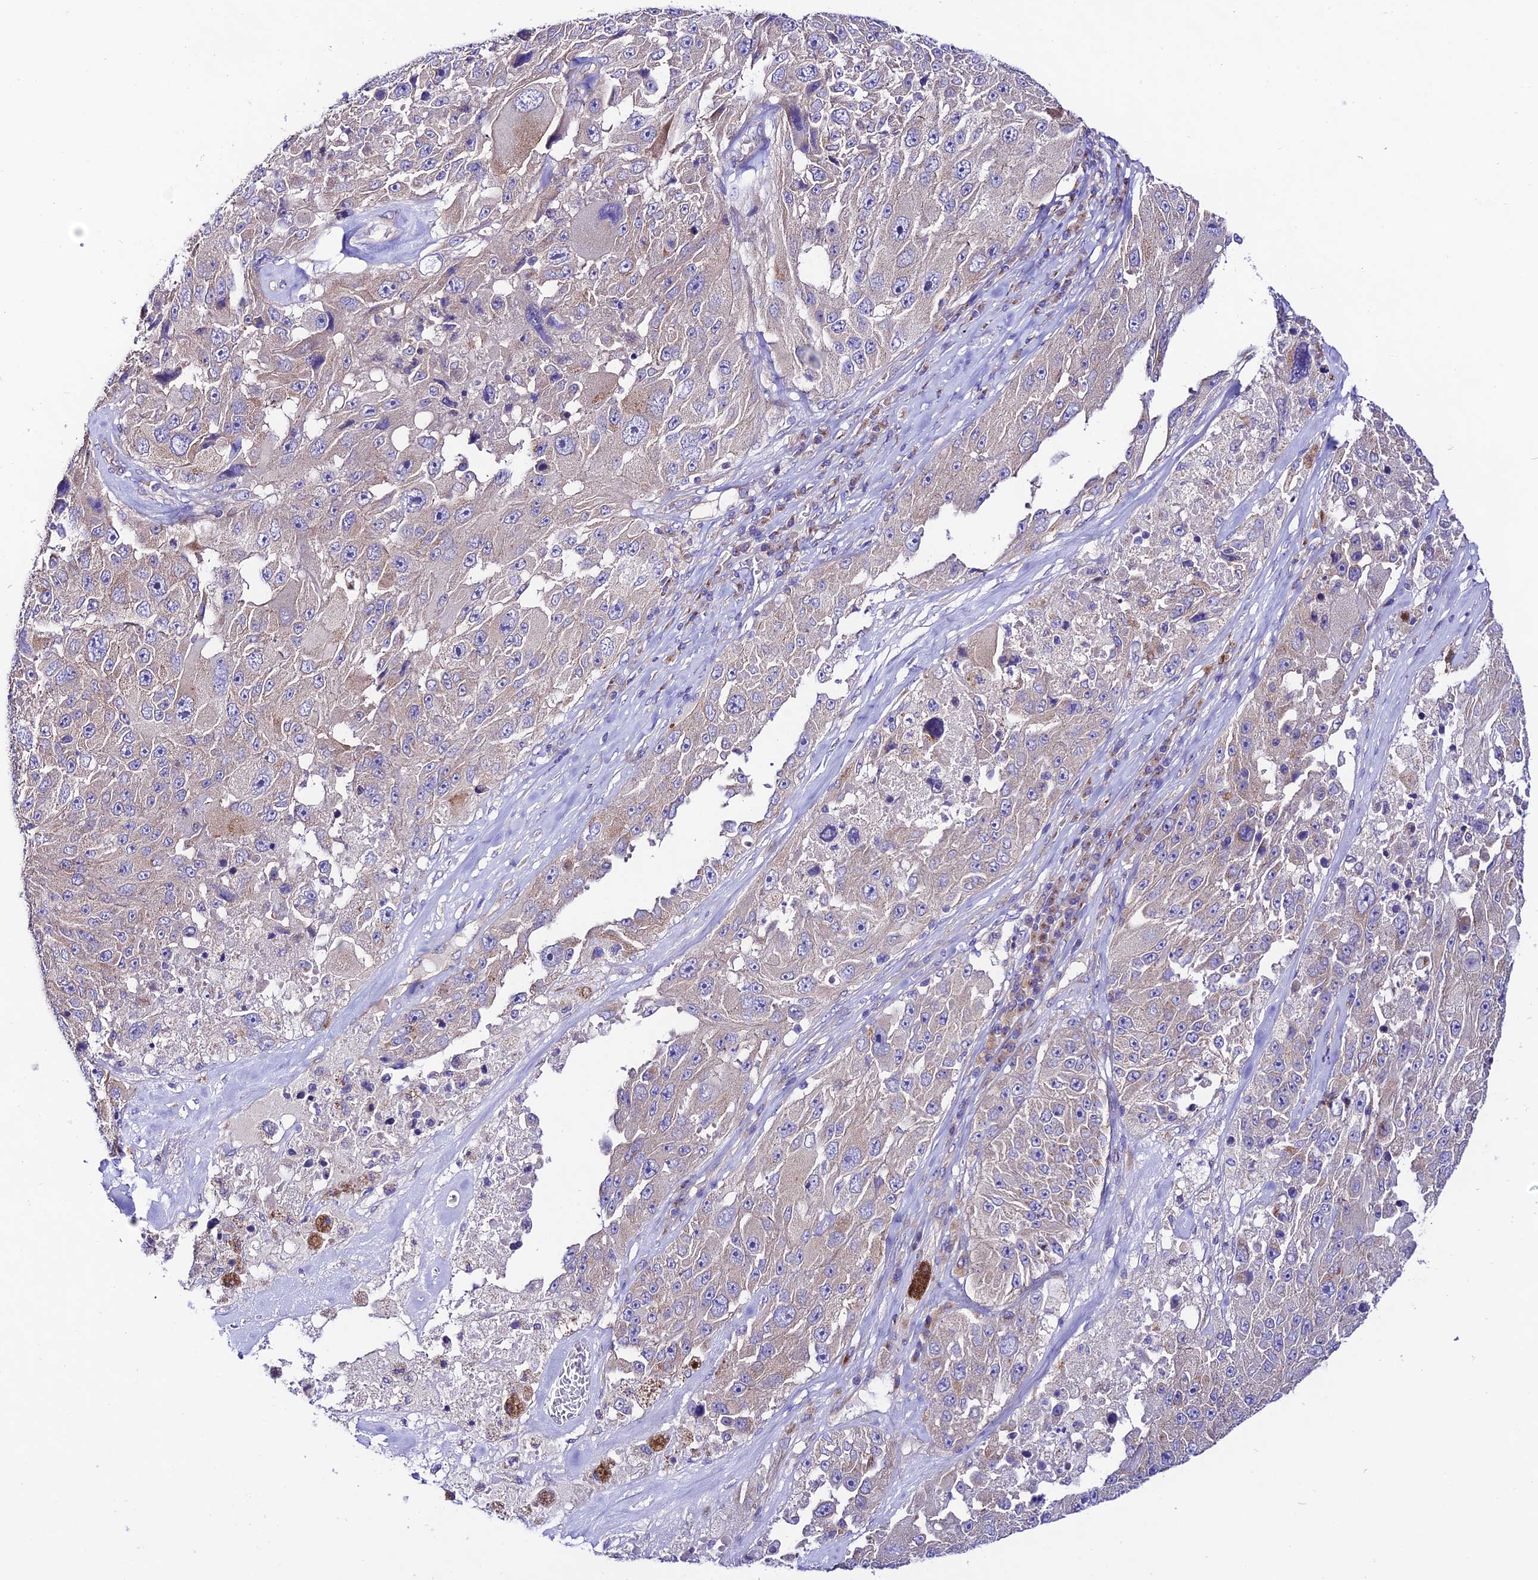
{"staining": {"intensity": "negative", "quantity": "none", "location": "none"}, "tissue": "melanoma", "cell_type": "Tumor cells", "image_type": "cancer", "snomed": [{"axis": "morphology", "description": "Malignant melanoma, Metastatic site"}, {"axis": "topography", "description": "Lymph node"}], "caption": "DAB (3,3'-diaminobenzidine) immunohistochemical staining of malignant melanoma (metastatic site) reveals no significant staining in tumor cells.", "gene": "LACTB2", "patient": {"sex": "male", "age": 62}}